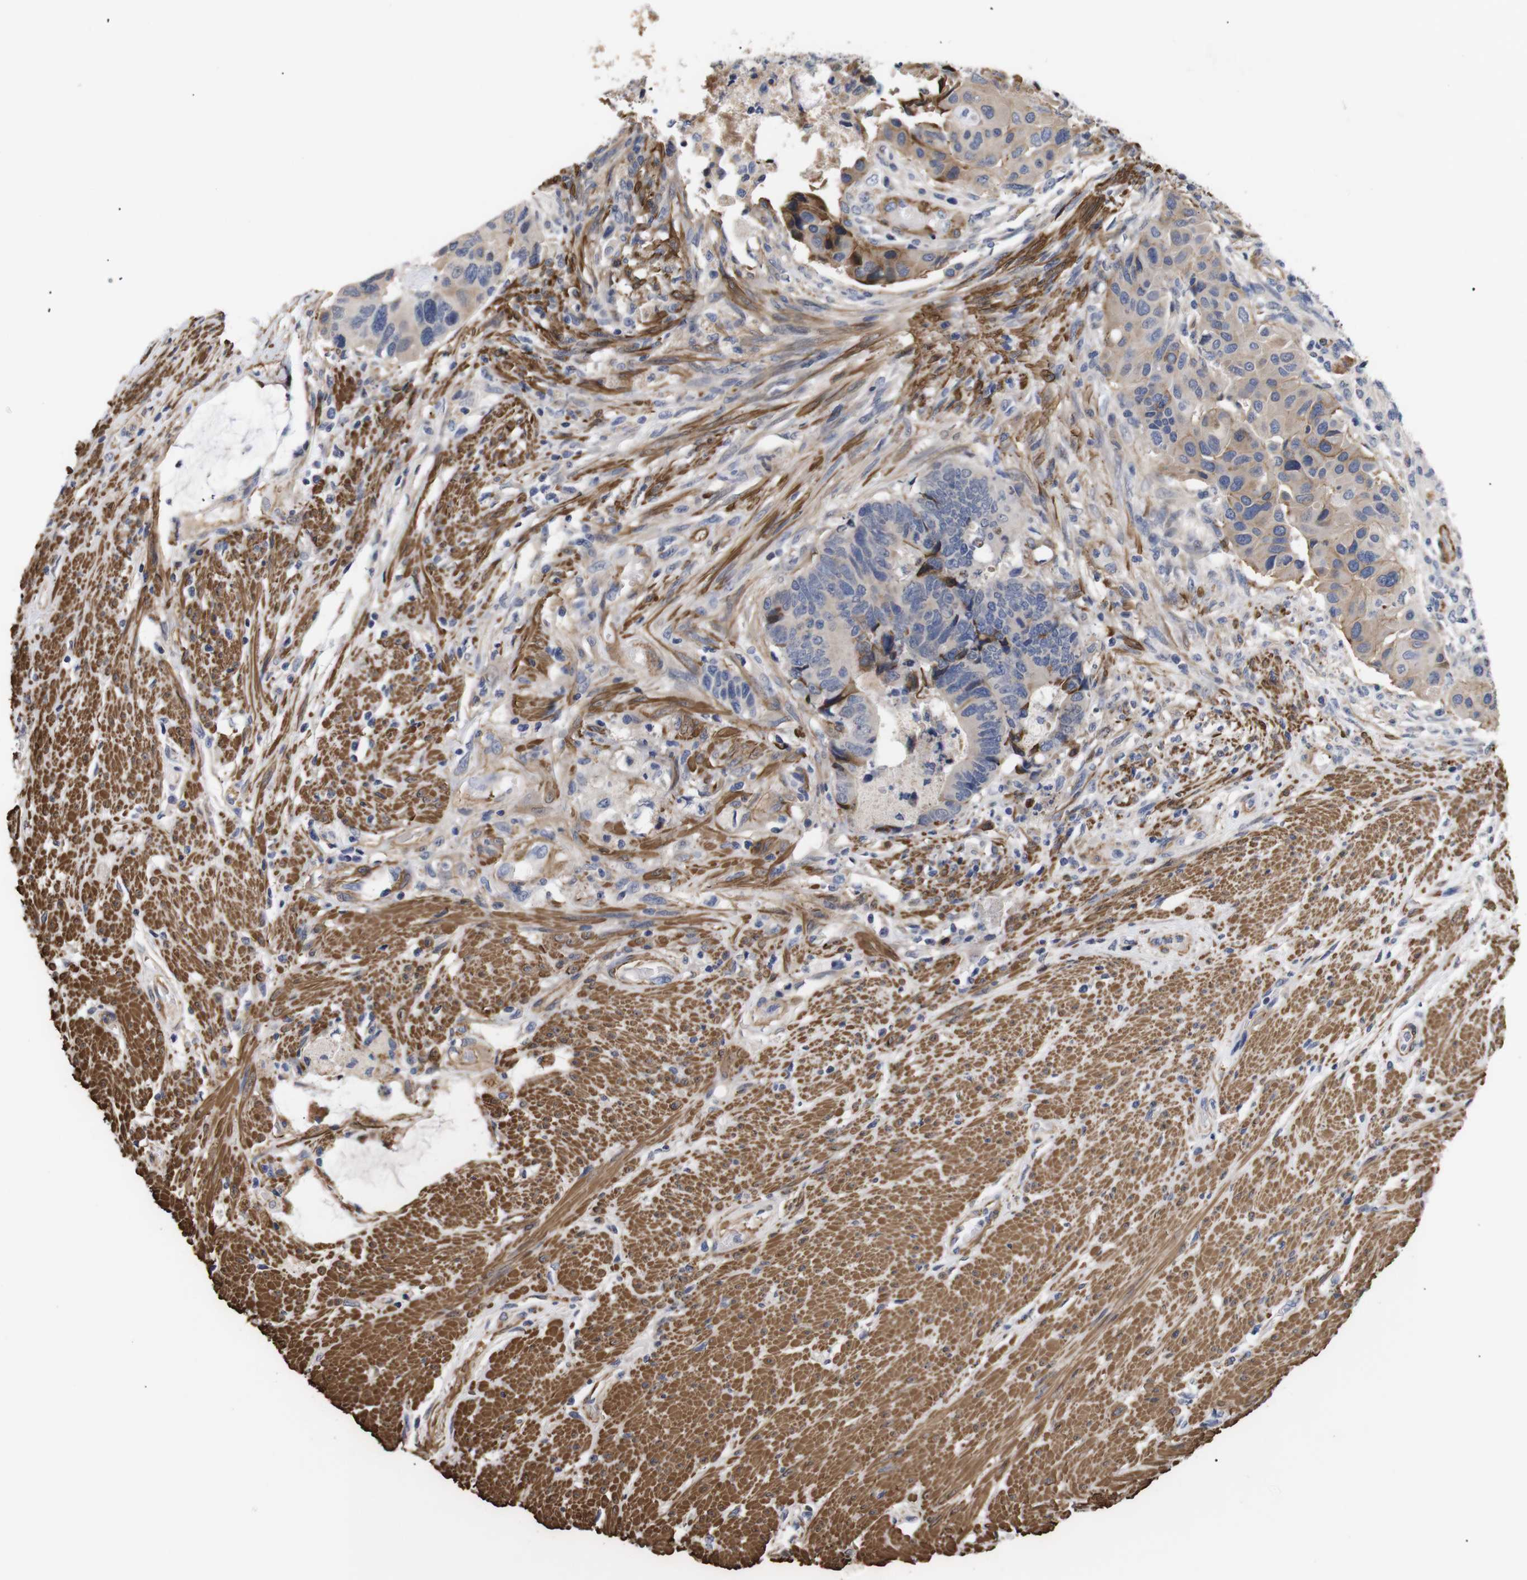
{"staining": {"intensity": "moderate", "quantity": "25%-75%", "location": "cytoplasmic/membranous"}, "tissue": "colorectal cancer", "cell_type": "Tumor cells", "image_type": "cancer", "snomed": [{"axis": "morphology", "description": "Adenocarcinoma, NOS"}, {"axis": "topography", "description": "Rectum"}], "caption": "Immunohistochemical staining of adenocarcinoma (colorectal) demonstrates medium levels of moderate cytoplasmic/membranous staining in about 25%-75% of tumor cells.", "gene": "PDLIM5", "patient": {"sex": "male", "age": 51}}